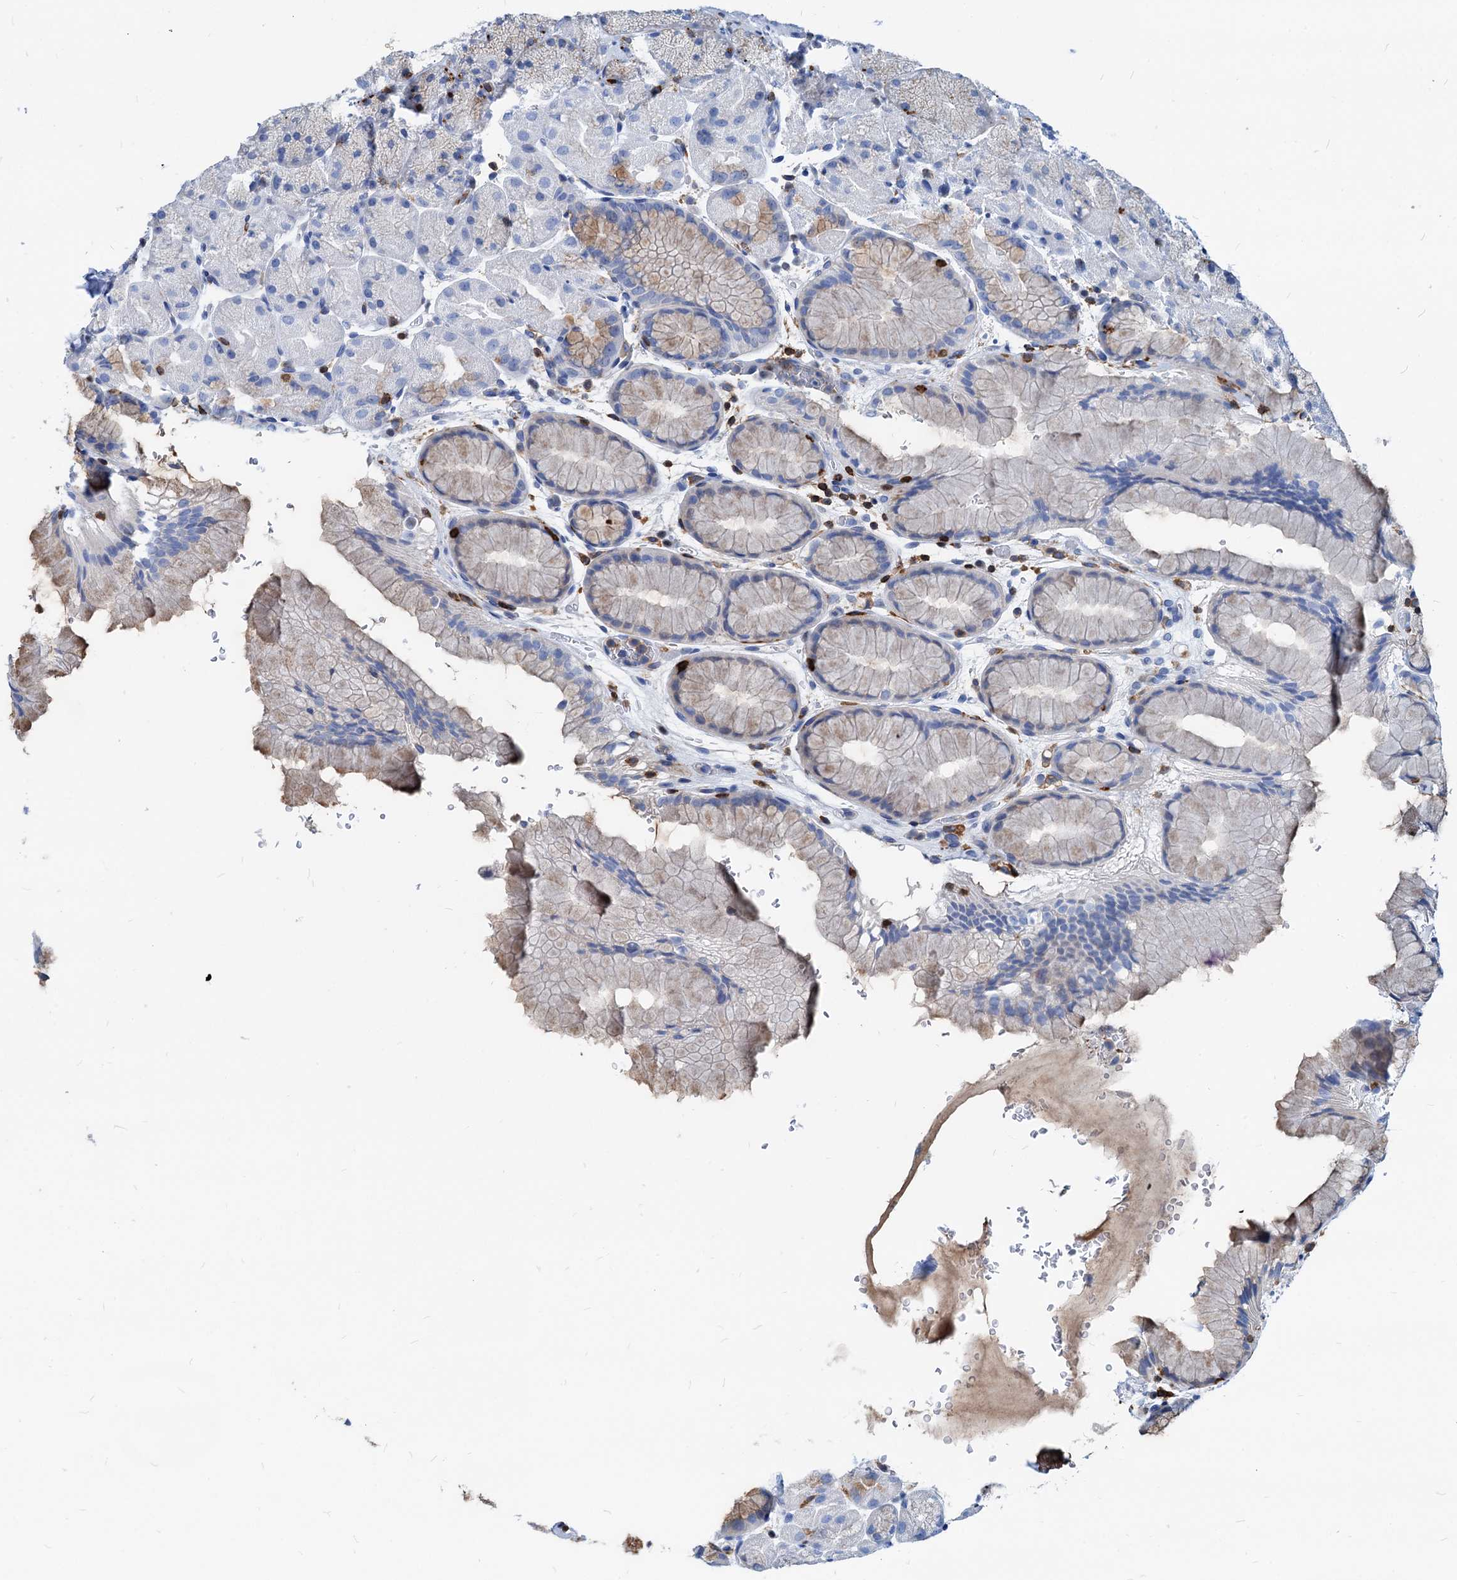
{"staining": {"intensity": "weak", "quantity": "<25%", "location": "cytoplasmic/membranous"}, "tissue": "stomach", "cell_type": "Glandular cells", "image_type": "normal", "snomed": [{"axis": "morphology", "description": "Normal tissue, NOS"}, {"axis": "topography", "description": "Stomach, upper"}, {"axis": "topography", "description": "Stomach, lower"}], "caption": "An image of stomach stained for a protein demonstrates no brown staining in glandular cells. (DAB immunohistochemistry with hematoxylin counter stain).", "gene": "LCP2", "patient": {"sex": "male", "age": 67}}